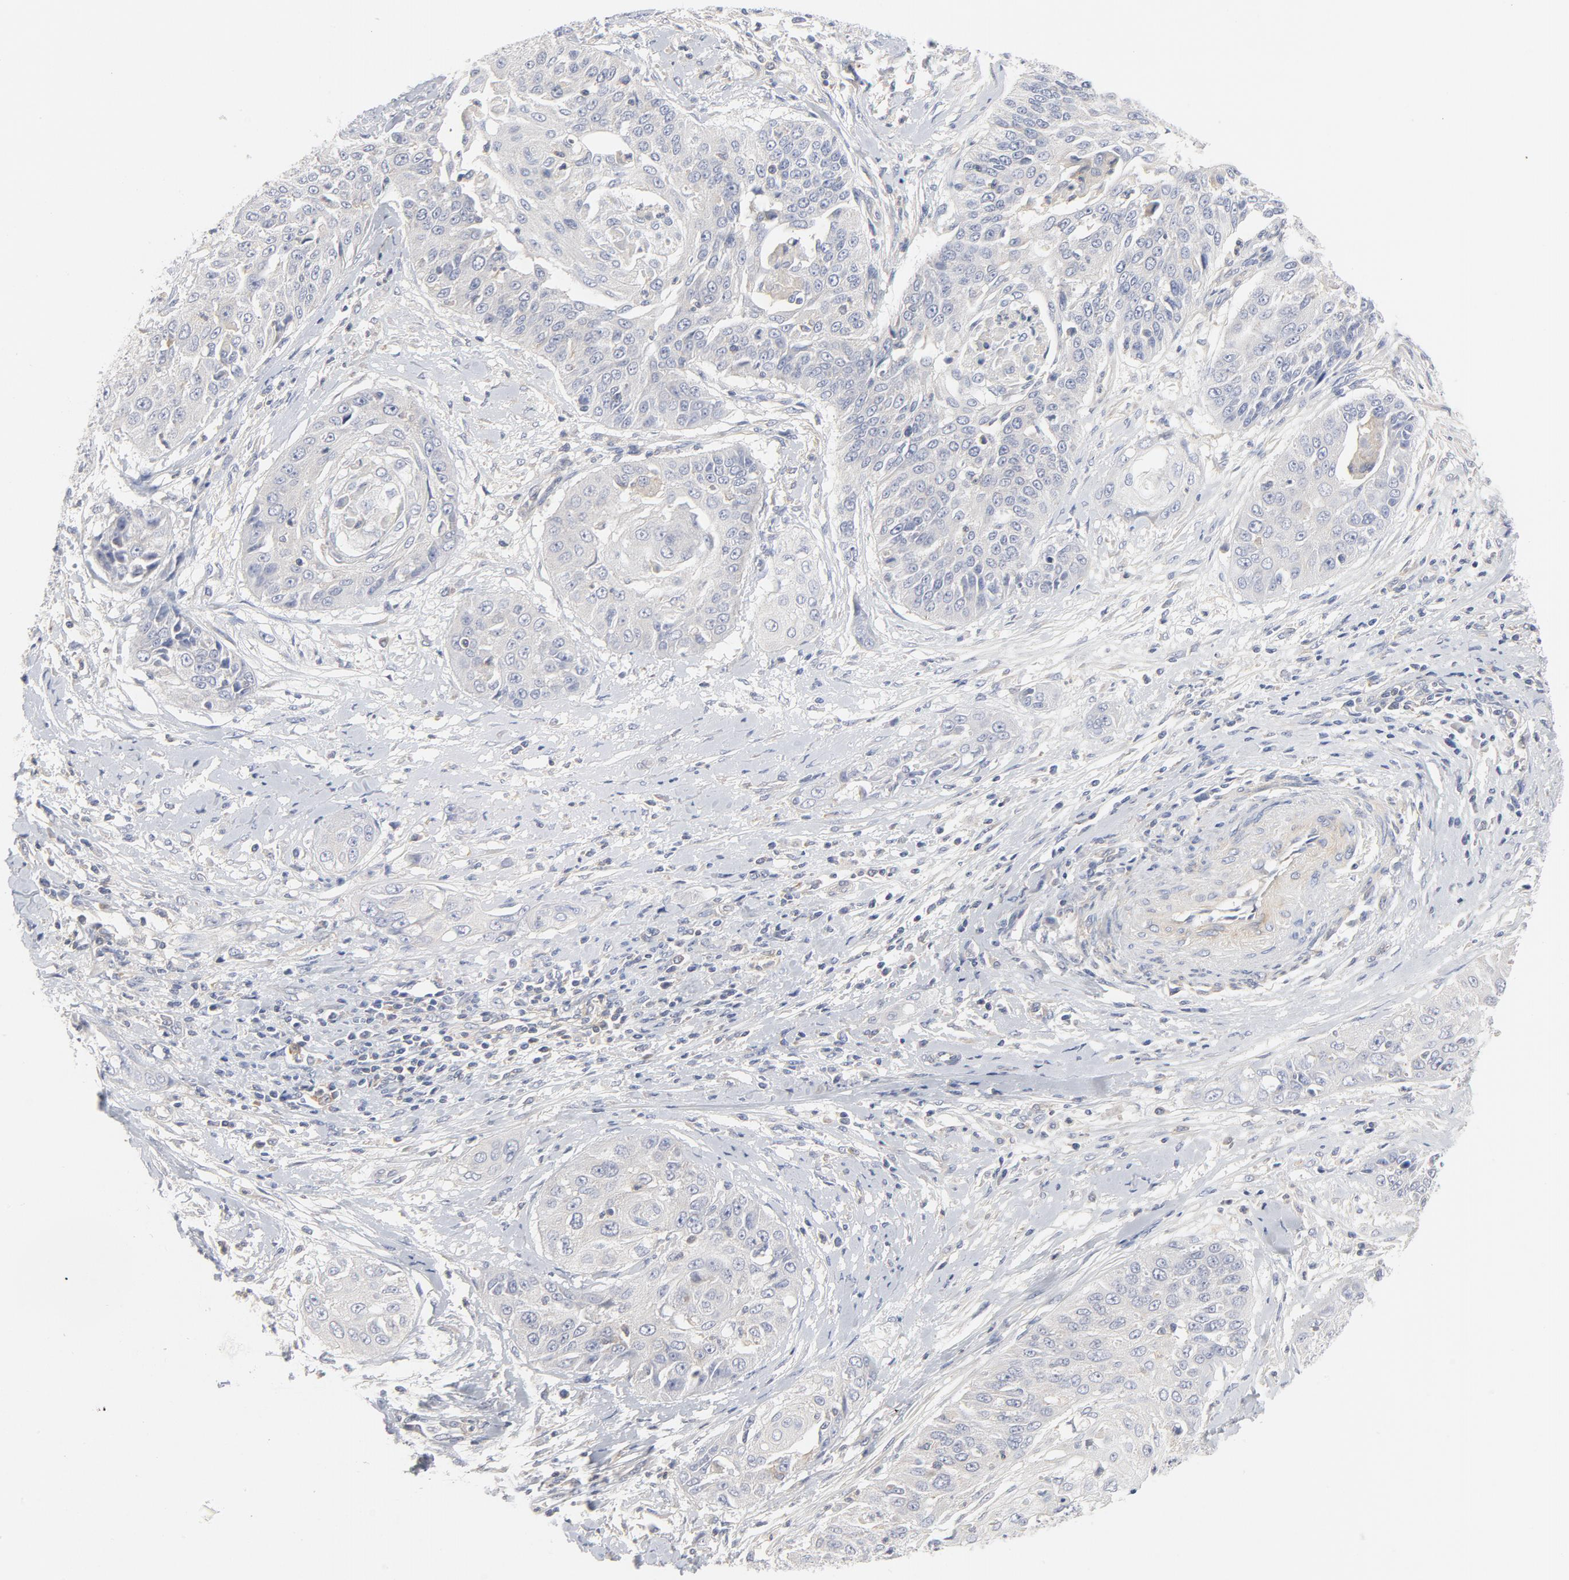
{"staining": {"intensity": "negative", "quantity": "none", "location": "none"}, "tissue": "cervical cancer", "cell_type": "Tumor cells", "image_type": "cancer", "snomed": [{"axis": "morphology", "description": "Squamous cell carcinoma, NOS"}, {"axis": "topography", "description": "Cervix"}], "caption": "This is a micrograph of IHC staining of cervical cancer, which shows no positivity in tumor cells. (DAB (3,3'-diaminobenzidine) immunohistochemistry (IHC), high magnification).", "gene": "ROCK1", "patient": {"sex": "female", "age": 64}}